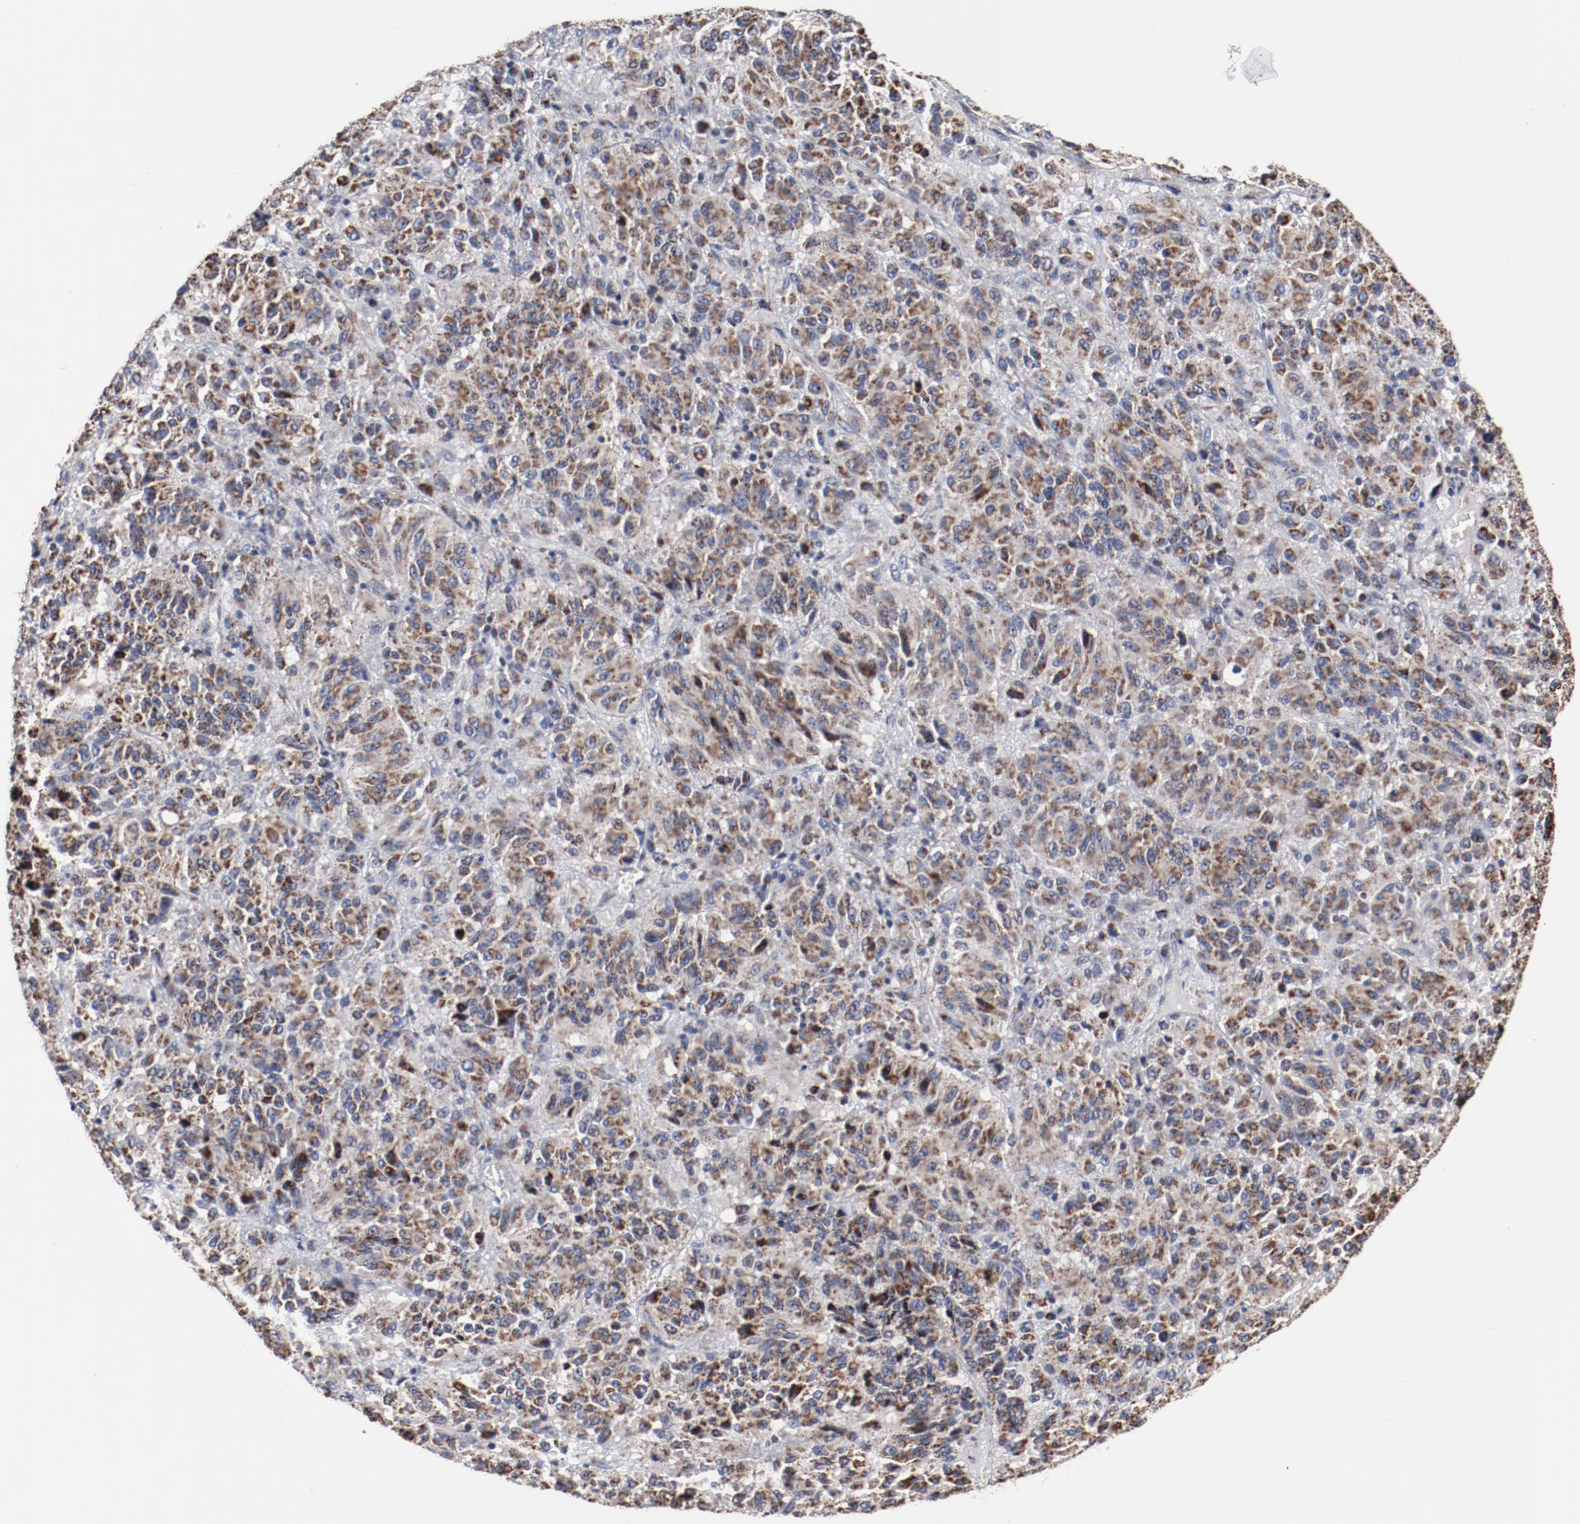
{"staining": {"intensity": "moderate", "quantity": "<25%", "location": "cytoplasmic/membranous"}, "tissue": "melanoma", "cell_type": "Tumor cells", "image_type": "cancer", "snomed": [{"axis": "morphology", "description": "Malignant melanoma, Metastatic site"}, {"axis": "topography", "description": "Lung"}], "caption": "Tumor cells exhibit low levels of moderate cytoplasmic/membranous positivity in approximately <25% of cells in melanoma.", "gene": "NDUFV2", "patient": {"sex": "male", "age": 64}}